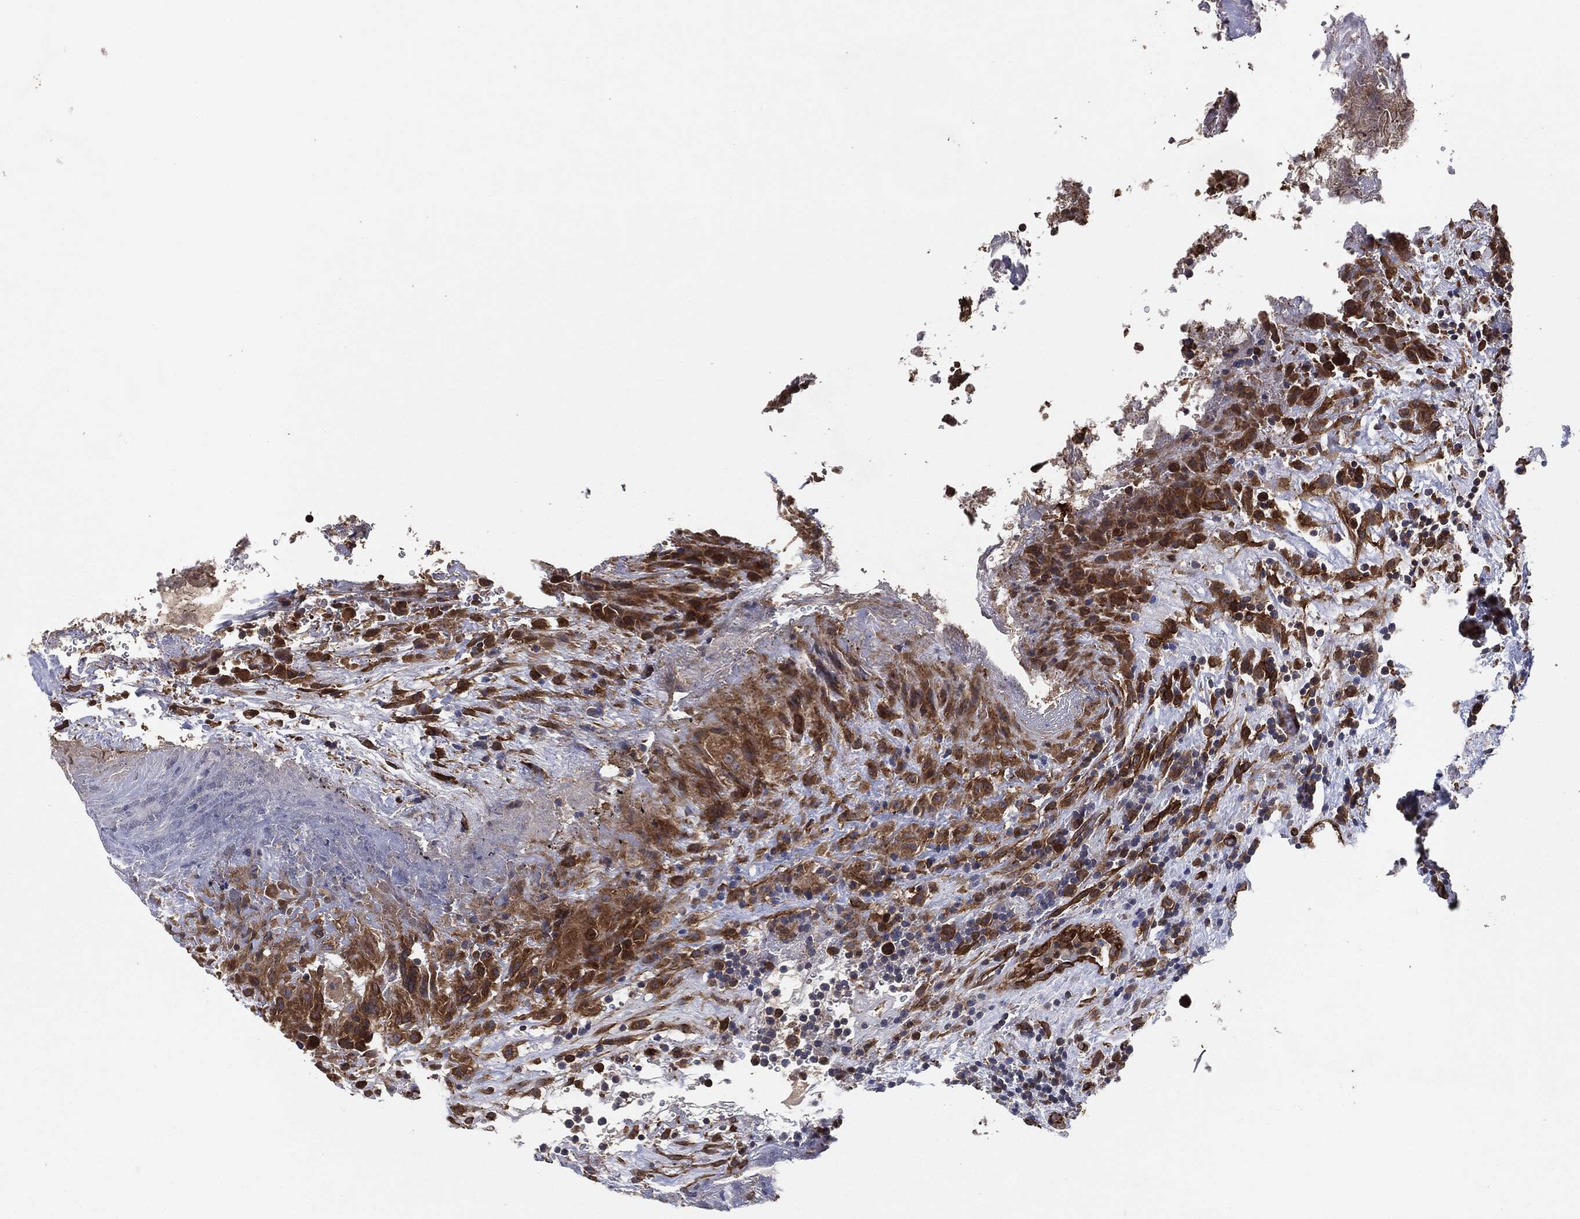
{"staining": {"intensity": "strong", "quantity": ">75%", "location": "cytoplasmic/membranous"}, "tissue": "urothelial cancer", "cell_type": "Tumor cells", "image_type": "cancer", "snomed": [{"axis": "morphology", "description": "Urothelial carcinoma, High grade"}, {"axis": "topography", "description": "Urinary bladder"}], "caption": "Approximately >75% of tumor cells in urothelial cancer demonstrate strong cytoplasmic/membranous protein staining as visualized by brown immunohistochemical staining.", "gene": "CTNNA1", "patient": {"sex": "female", "age": 41}}